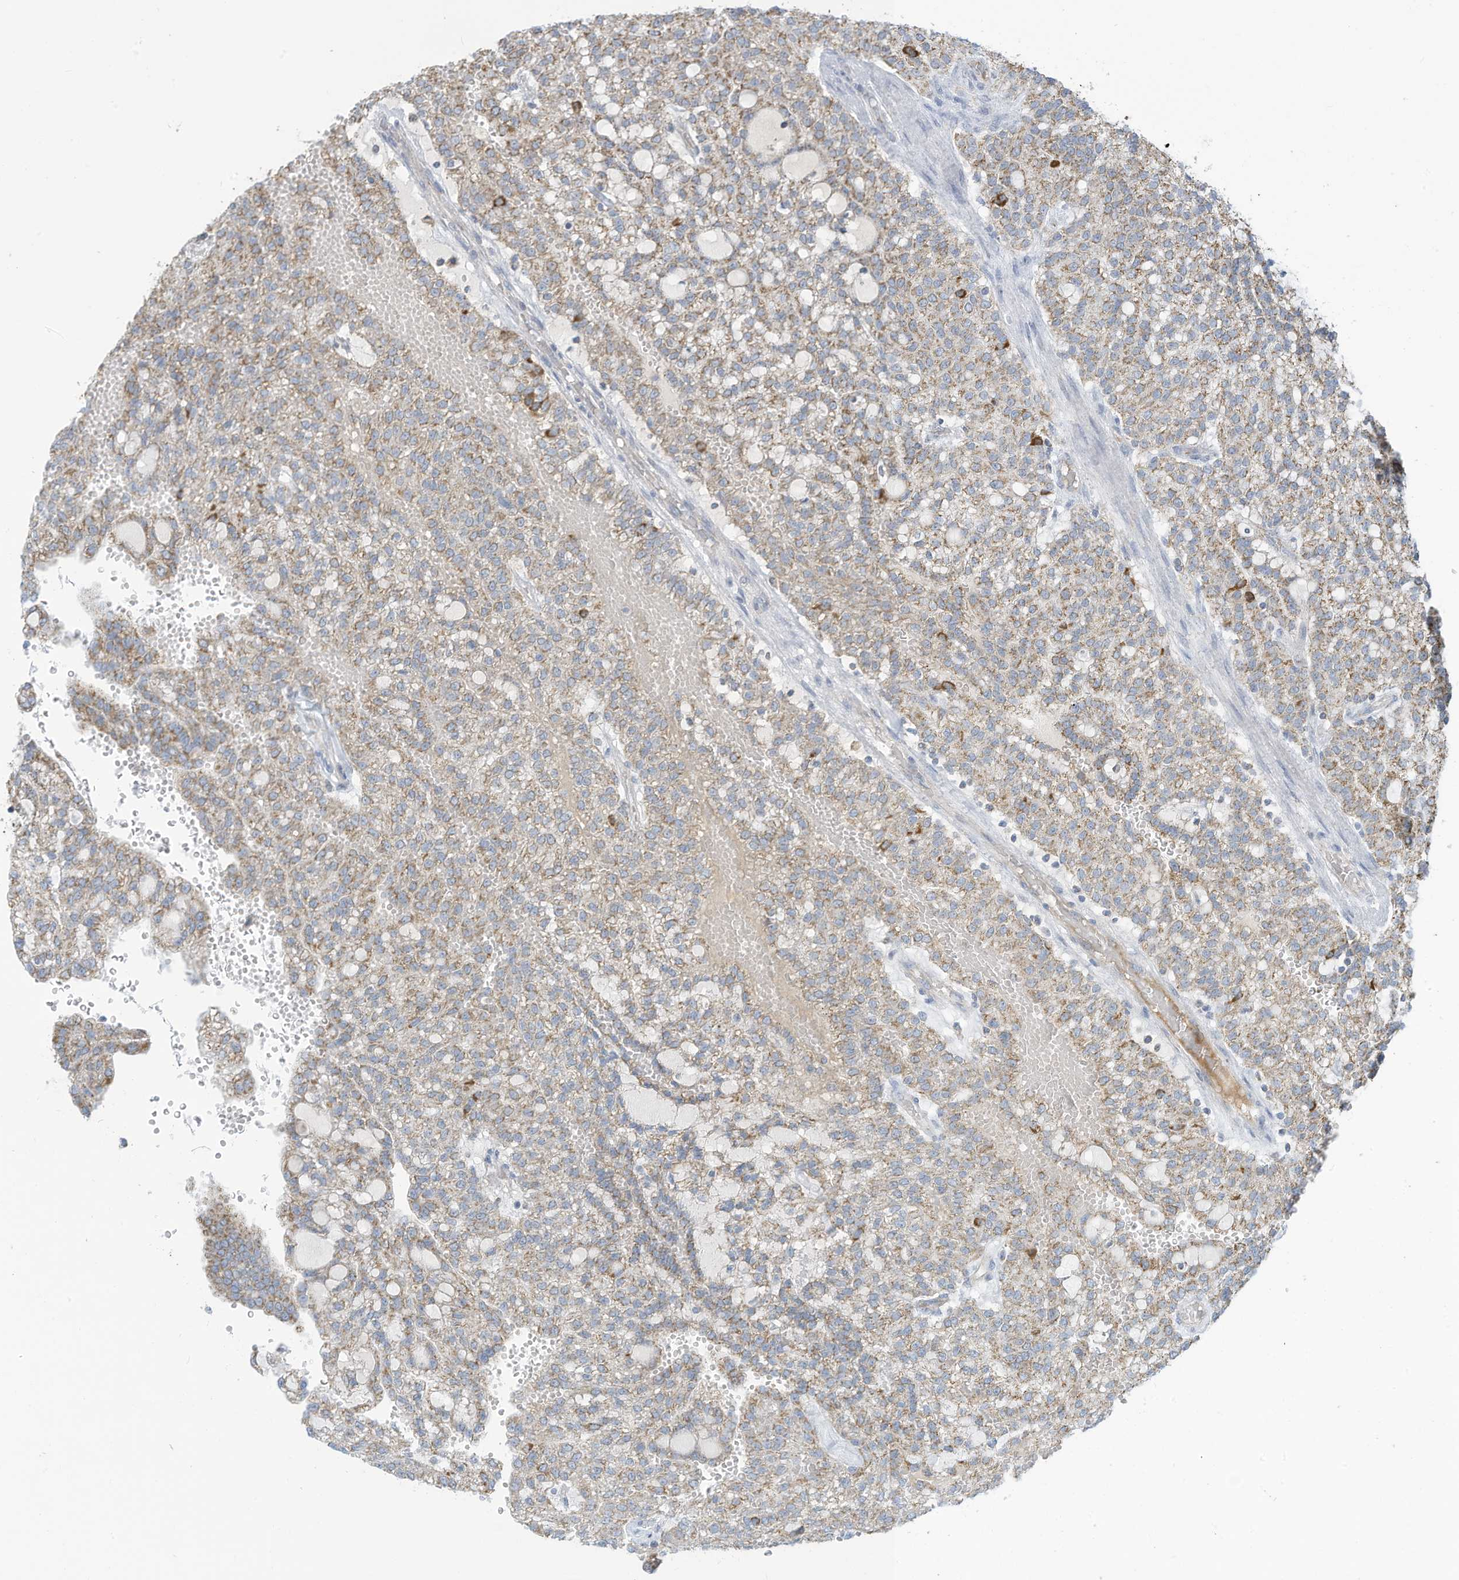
{"staining": {"intensity": "moderate", "quantity": "25%-75%", "location": "cytoplasmic/membranous"}, "tissue": "renal cancer", "cell_type": "Tumor cells", "image_type": "cancer", "snomed": [{"axis": "morphology", "description": "Adenocarcinoma, NOS"}, {"axis": "topography", "description": "Kidney"}], "caption": "Immunohistochemistry (IHC) (DAB (3,3'-diaminobenzidine)) staining of human adenocarcinoma (renal) displays moderate cytoplasmic/membranous protein staining in approximately 25%-75% of tumor cells.", "gene": "NLN", "patient": {"sex": "male", "age": 63}}